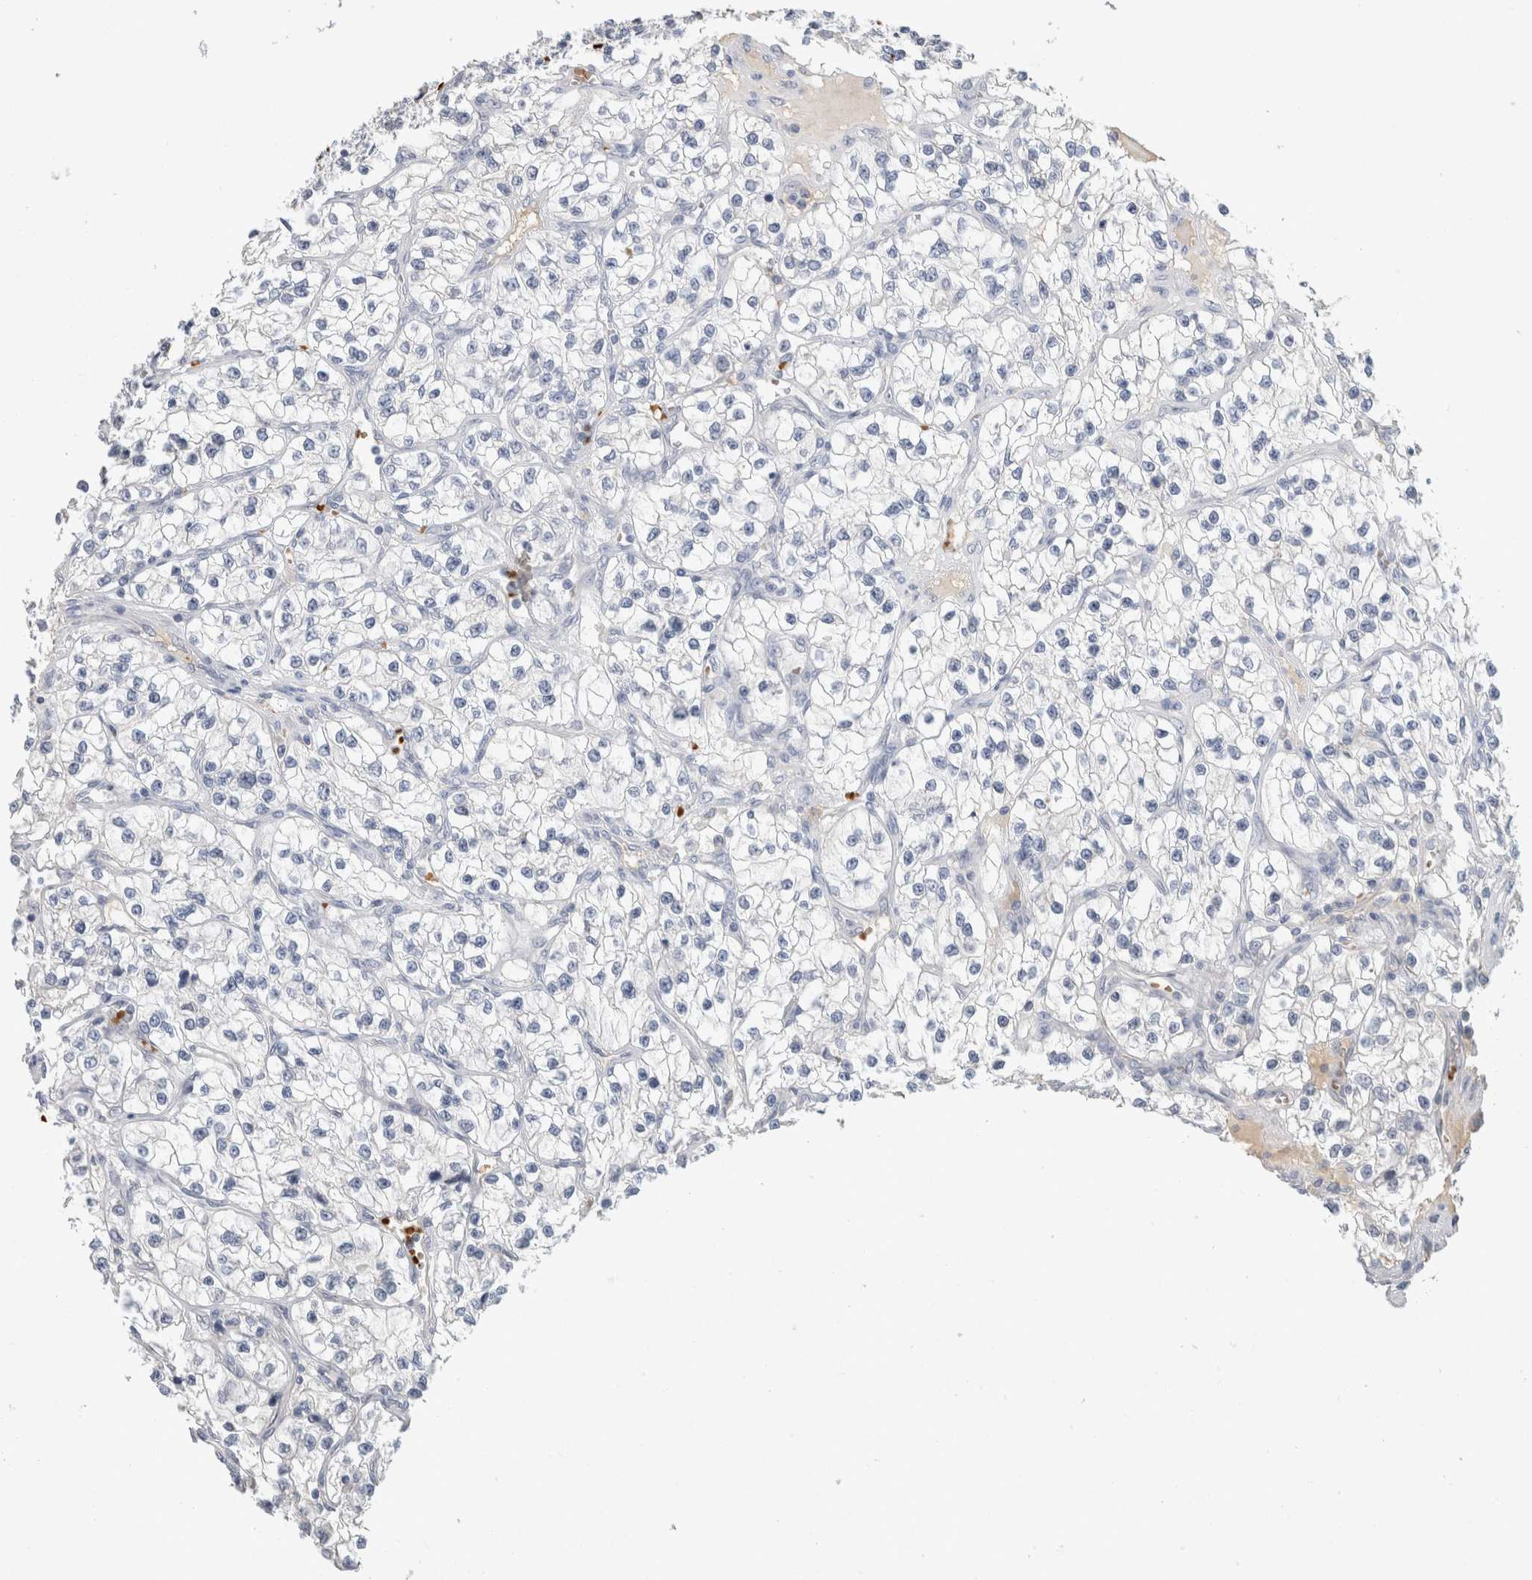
{"staining": {"intensity": "negative", "quantity": "none", "location": "none"}, "tissue": "renal cancer", "cell_type": "Tumor cells", "image_type": "cancer", "snomed": [{"axis": "morphology", "description": "Adenocarcinoma, NOS"}, {"axis": "topography", "description": "Kidney"}], "caption": "Tumor cells are negative for brown protein staining in renal cancer (adenocarcinoma).", "gene": "CA1", "patient": {"sex": "female", "age": 57}}